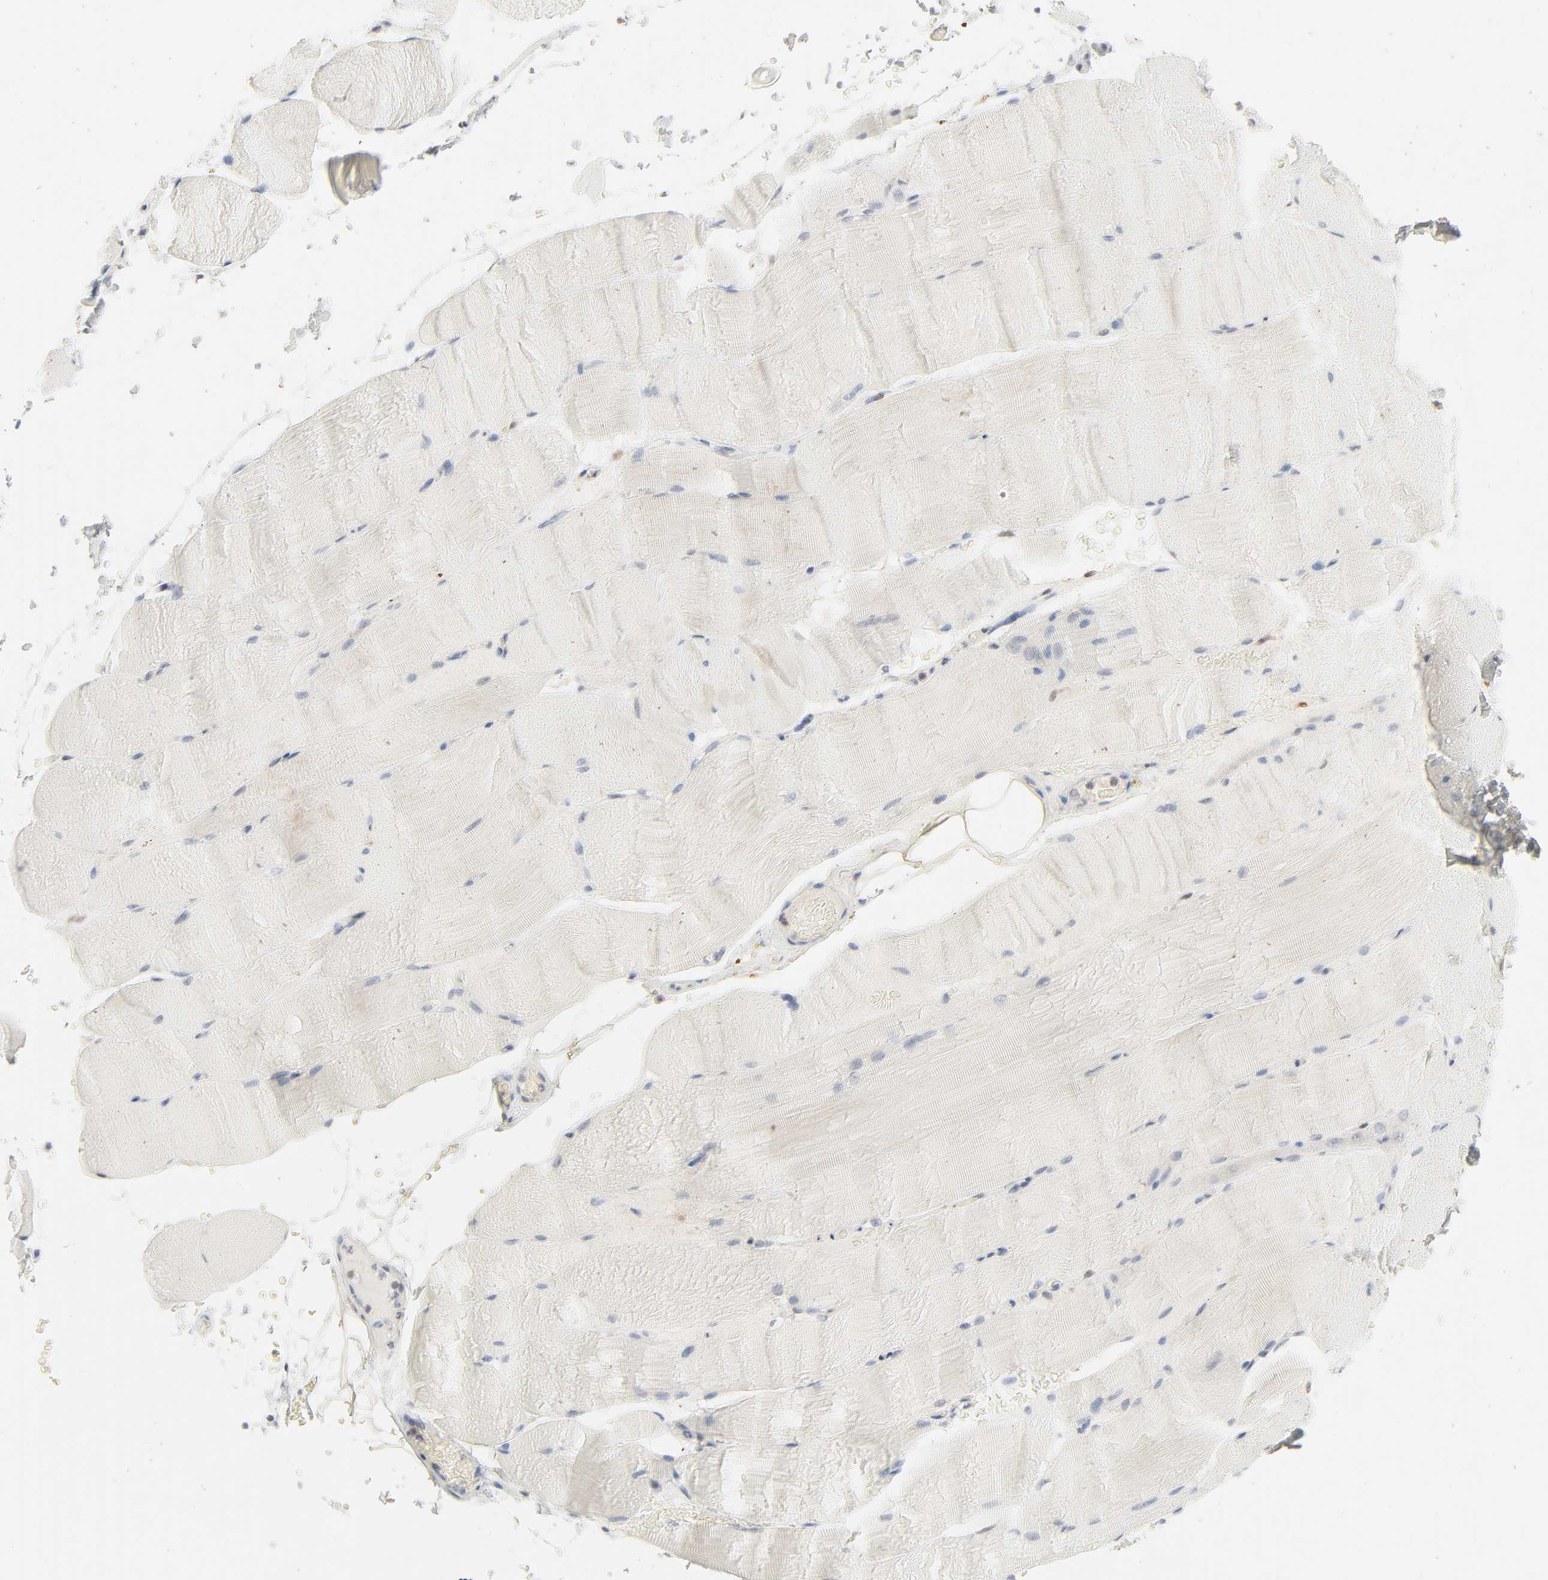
{"staining": {"intensity": "negative", "quantity": "none", "location": "none"}, "tissue": "skeletal muscle", "cell_type": "Myocytes", "image_type": "normal", "snomed": [{"axis": "morphology", "description": "Normal tissue, NOS"}, {"axis": "topography", "description": "Skeletal muscle"}], "caption": "Immunohistochemistry (IHC) photomicrograph of normal skeletal muscle: skeletal muscle stained with DAB (3,3'-diaminobenzidine) shows no significant protein staining in myocytes.", "gene": "LGALS2", "patient": {"sex": "female", "age": 37}}